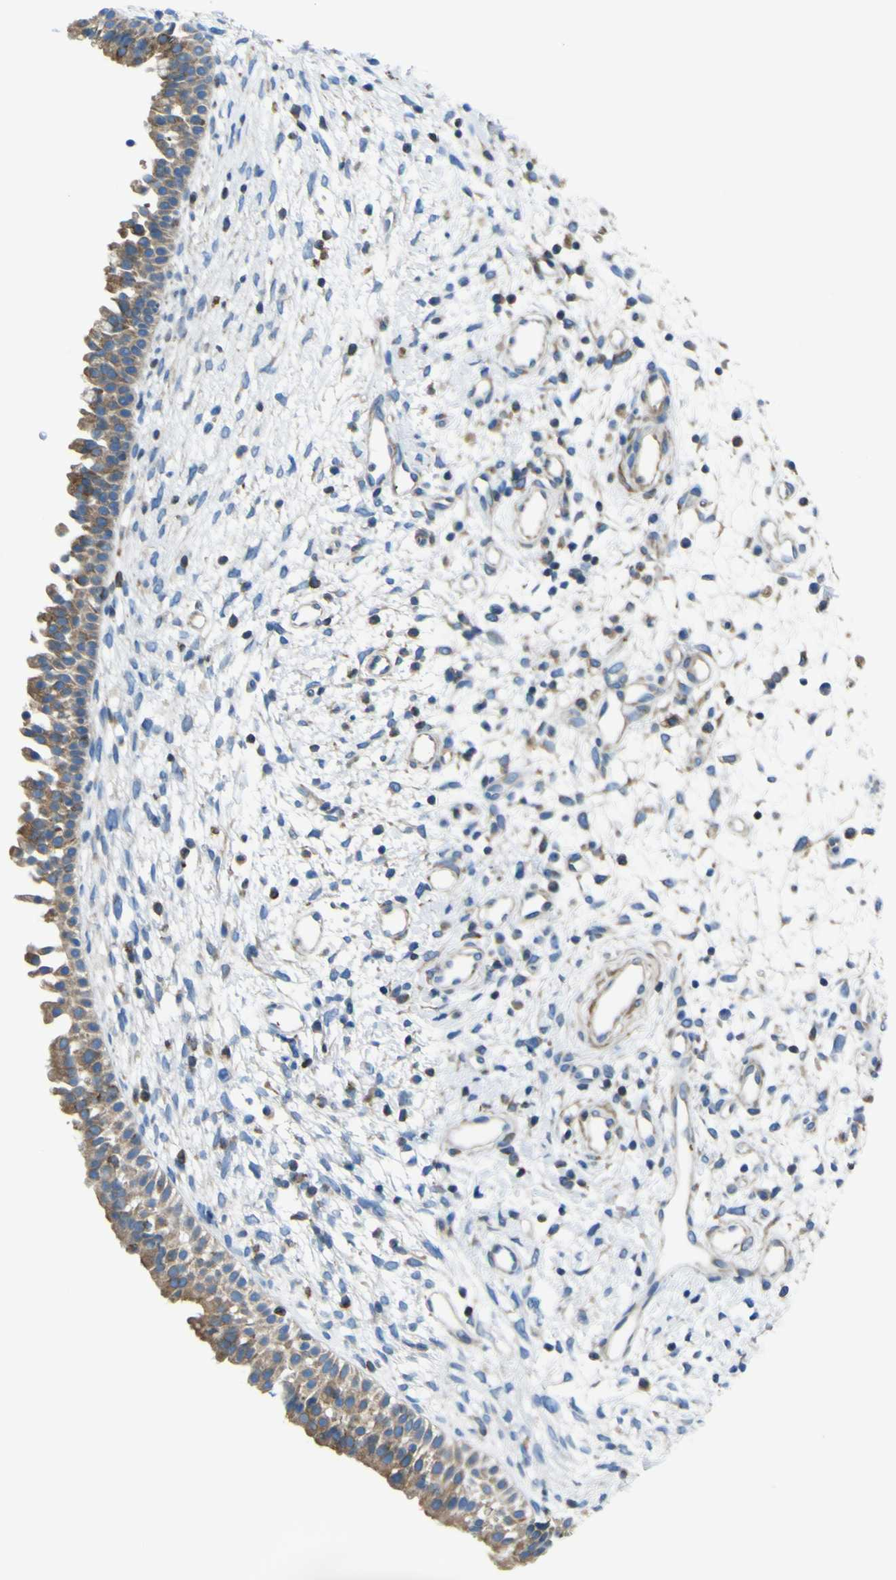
{"staining": {"intensity": "moderate", "quantity": ">75%", "location": "cytoplasmic/membranous"}, "tissue": "nasopharynx", "cell_type": "Respiratory epithelial cells", "image_type": "normal", "snomed": [{"axis": "morphology", "description": "Normal tissue, NOS"}, {"axis": "topography", "description": "Nasopharynx"}], "caption": "High-power microscopy captured an IHC photomicrograph of benign nasopharynx, revealing moderate cytoplasmic/membranous positivity in approximately >75% of respiratory epithelial cells.", "gene": "STIM1", "patient": {"sex": "male", "age": 22}}